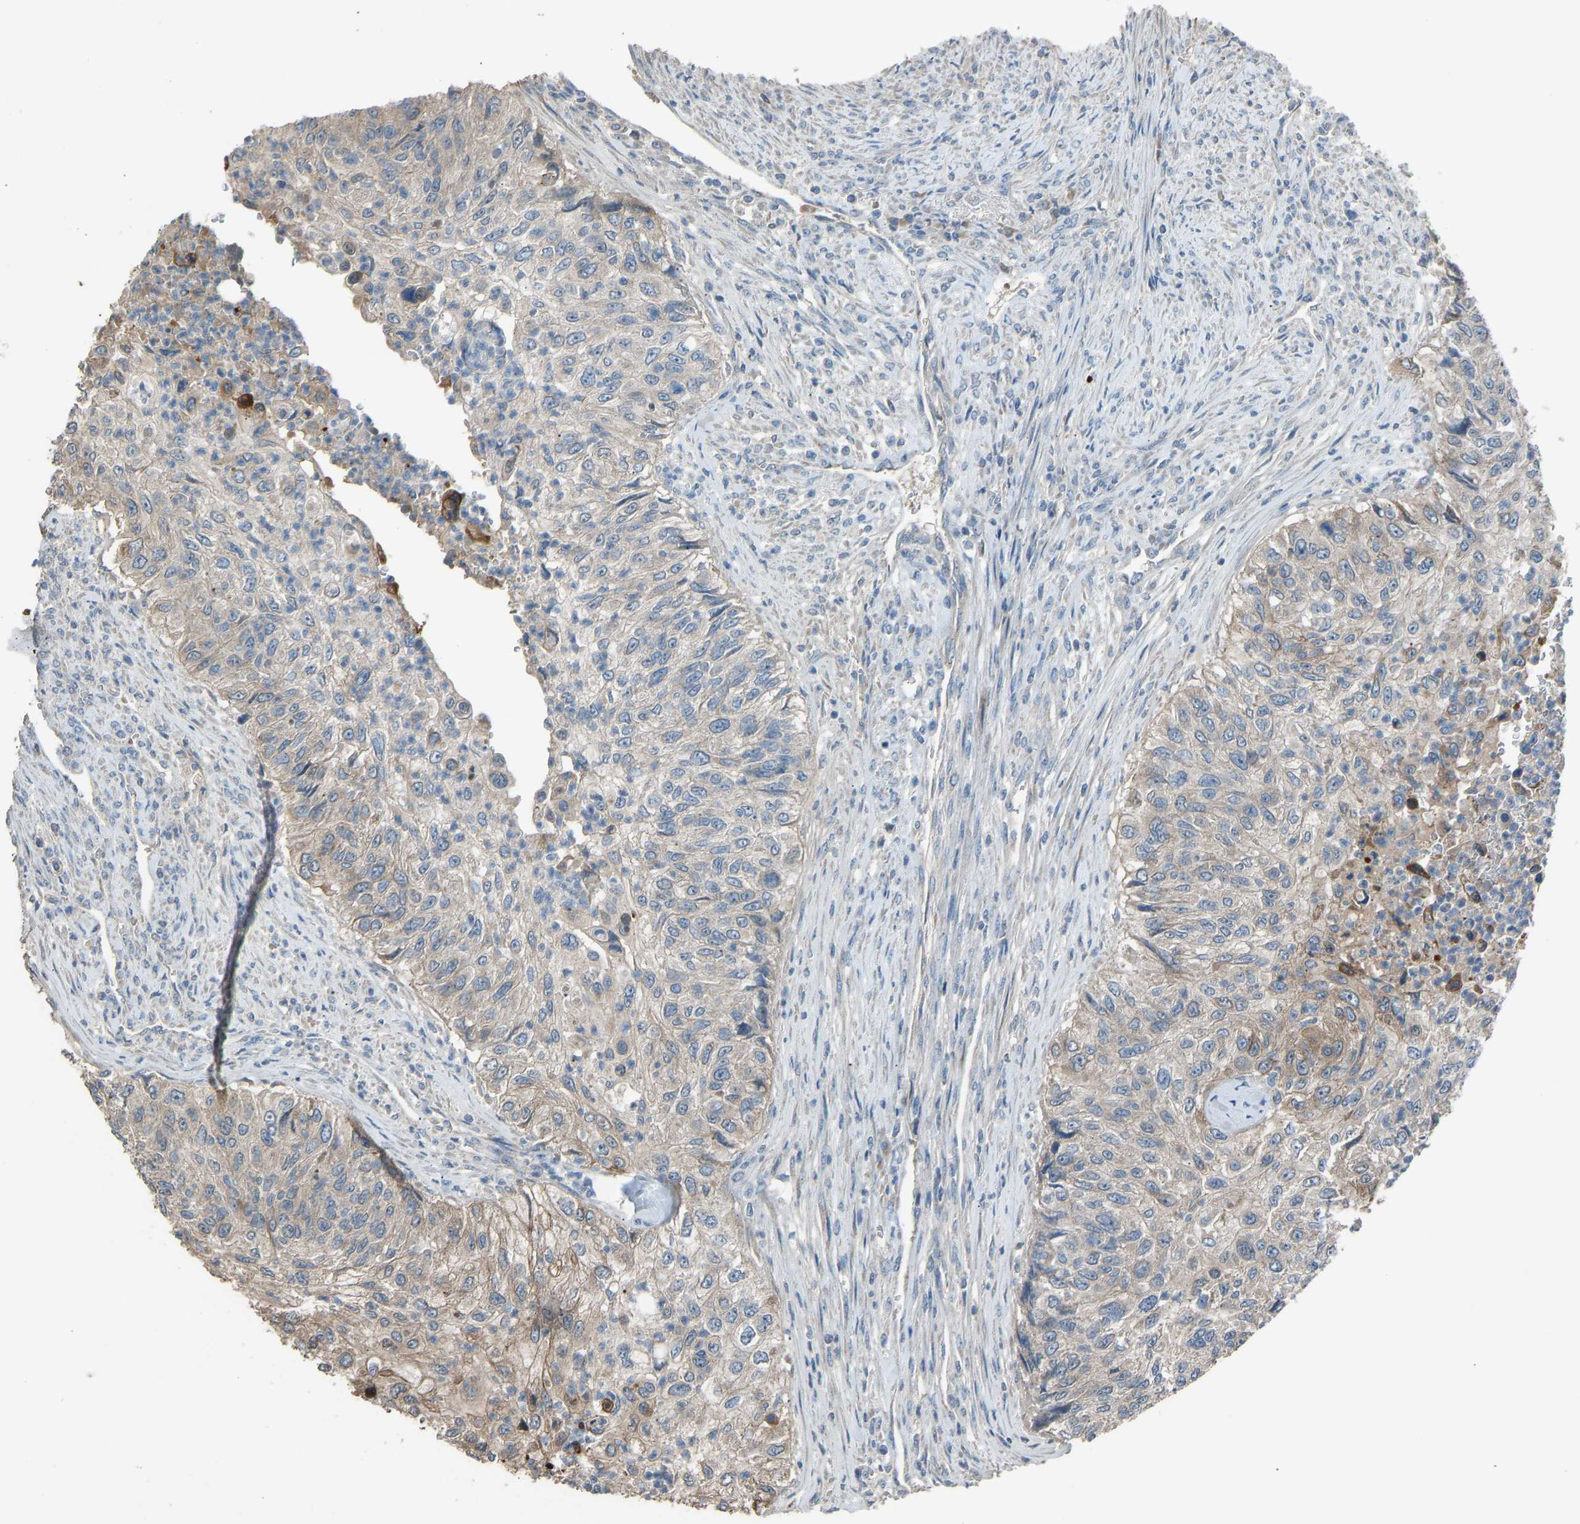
{"staining": {"intensity": "weak", "quantity": "<25%", "location": "cytoplasmic/membranous"}, "tissue": "urothelial cancer", "cell_type": "Tumor cells", "image_type": "cancer", "snomed": [{"axis": "morphology", "description": "Urothelial carcinoma, High grade"}, {"axis": "topography", "description": "Urinary bladder"}], "caption": "Protein analysis of urothelial carcinoma (high-grade) reveals no significant staining in tumor cells. (Immunohistochemistry (ihc), brightfield microscopy, high magnification).", "gene": "TGFBR3", "patient": {"sex": "female", "age": 60}}